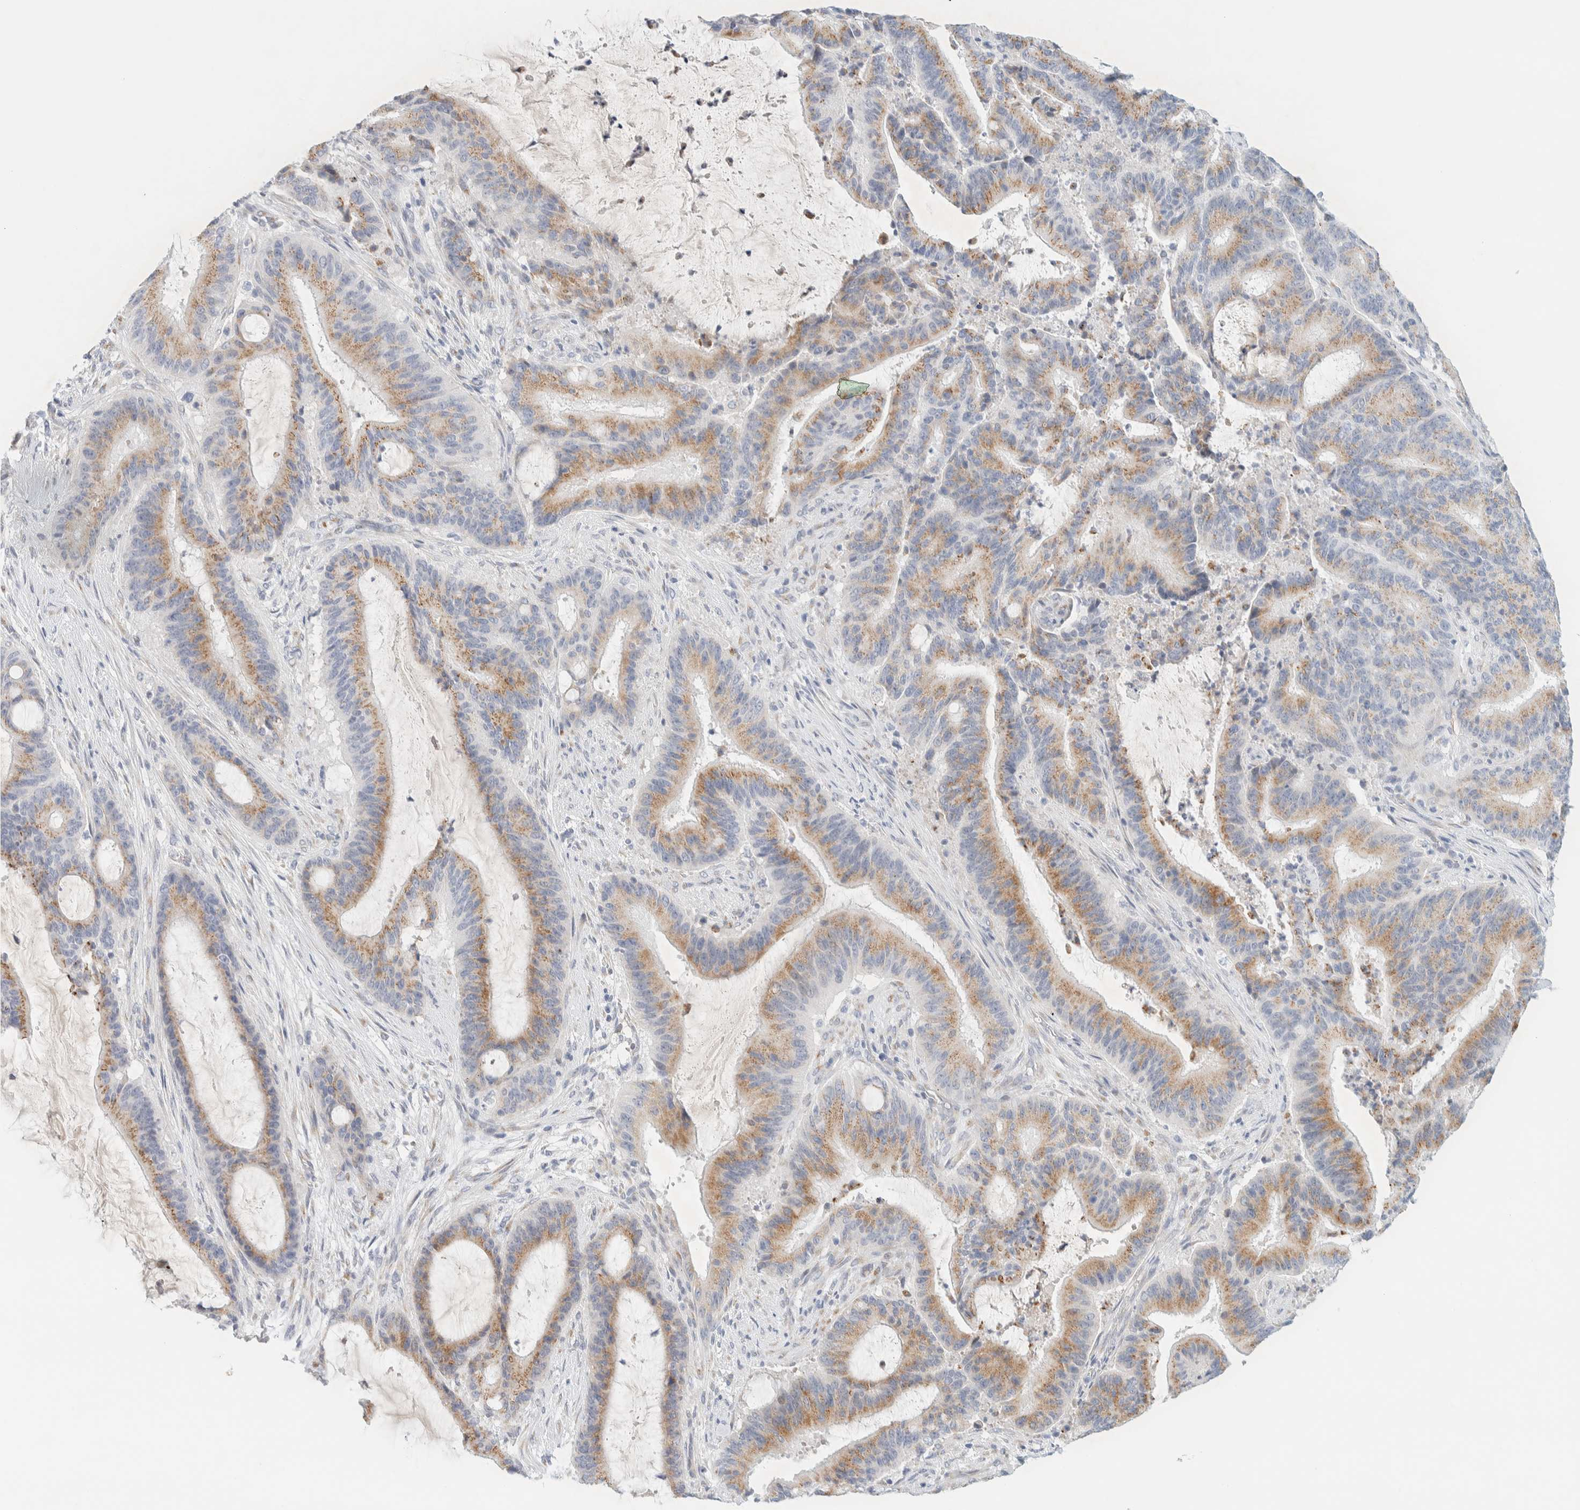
{"staining": {"intensity": "moderate", "quantity": ">75%", "location": "cytoplasmic/membranous"}, "tissue": "liver cancer", "cell_type": "Tumor cells", "image_type": "cancer", "snomed": [{"axis": "morphology", "description": "Normal tissue, NOS"}, {"axis": "morphology", "description": "Cholangiocarcinoma"}, {"axis": "topography", "description": "Liver"}, {"axis": "topography", "description": "Peripheral nerve tissue"}], "caption": "Tumor cells show medium levels of moderate cytoplasmic/membranous expression in about >75% of cells in human liver cancer (cholangiocarcinoma).", "gene": "SPNS3", "patient": {"sex": "female", "age": 73}}